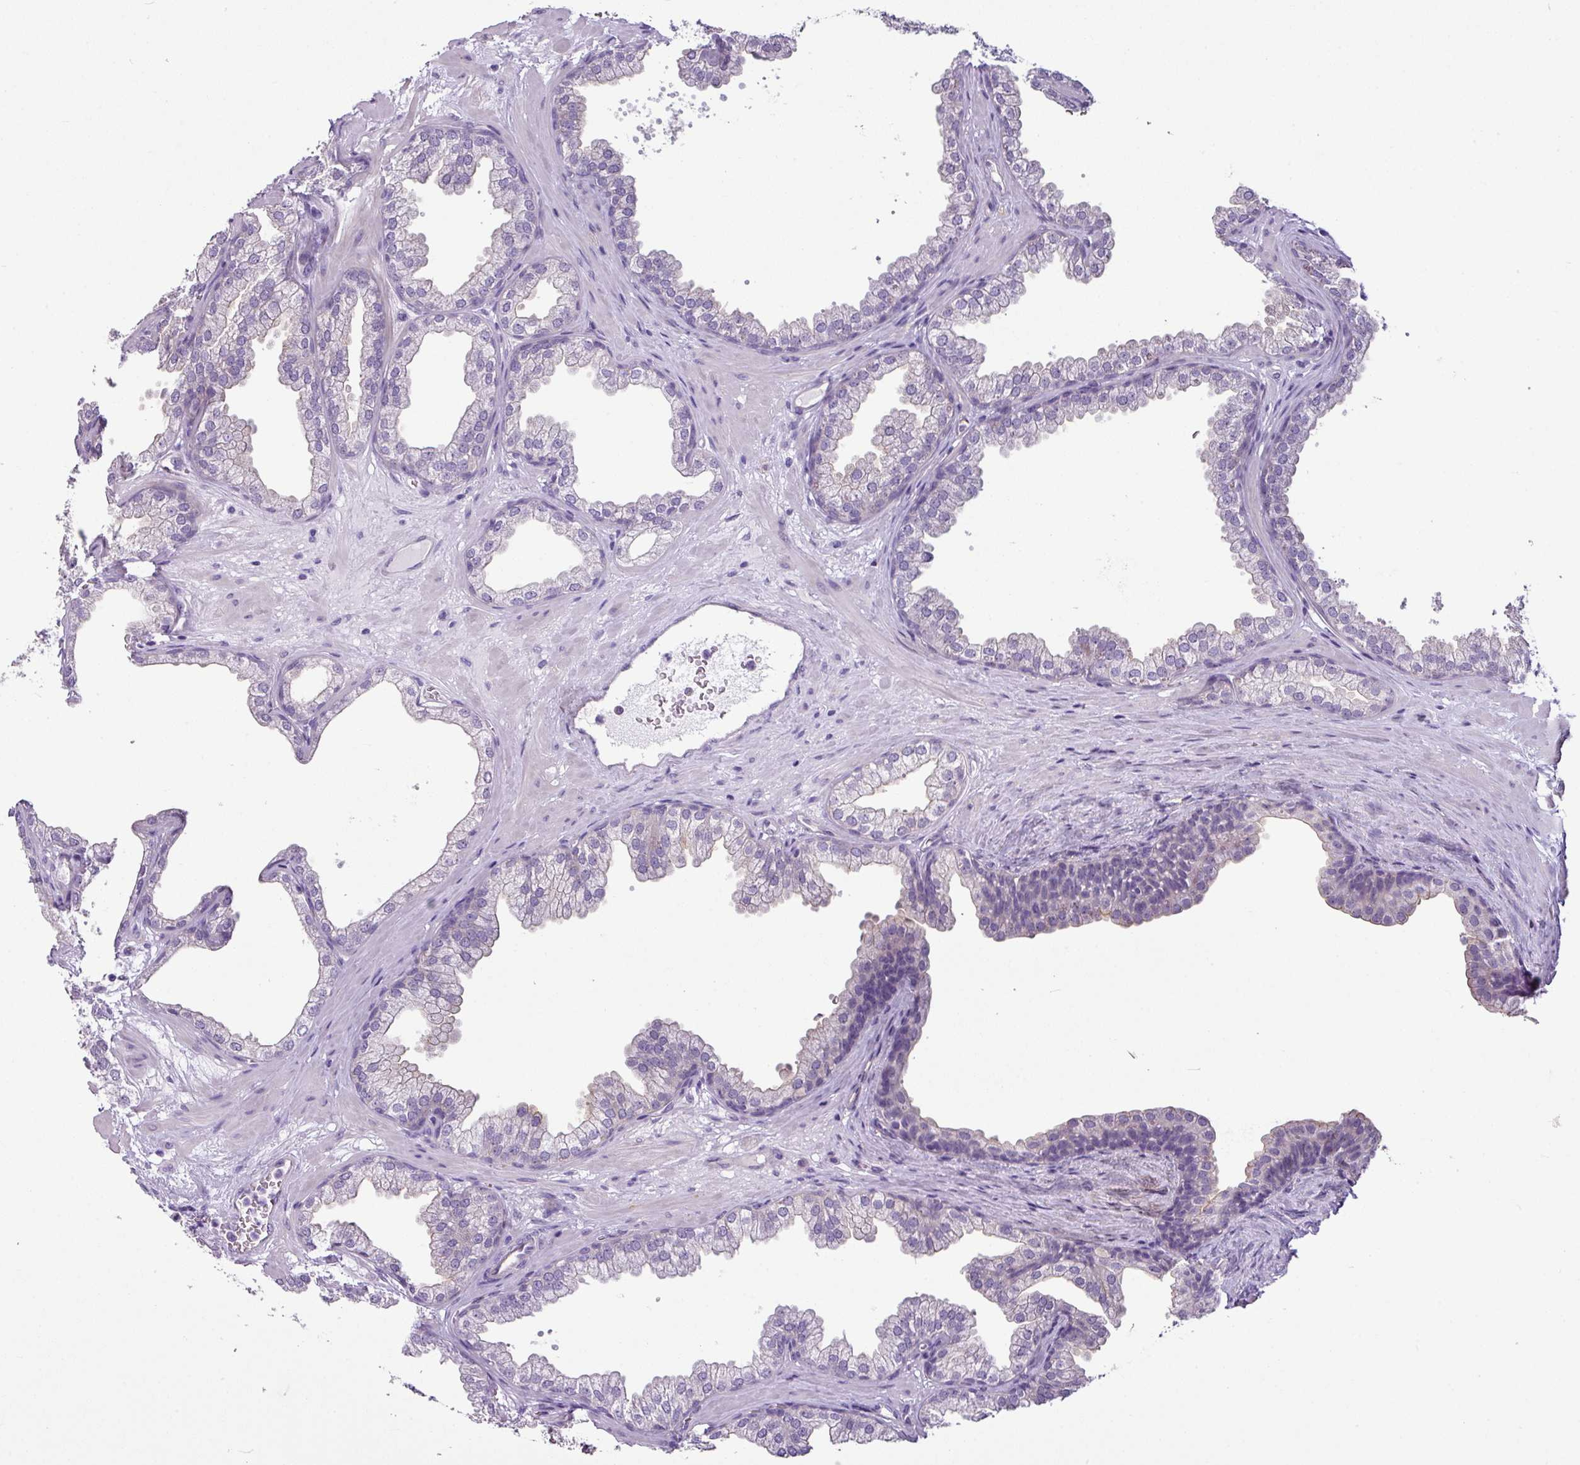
{"staining": {"intensity": "weak", "quantity": "<25%", "location": "cytoplasmic/membranous"}, "tissue": "prostate", "cell_type": "Glandular cells", "image_type": "normal", "snomed": [{"axis": "morphology", "description": "Normal tissue, NOS"}, {"axis": "topography", "description": "Prostate"}], "caption": "This is an immunohistochemistry micrograph of unremarkable prostate. There is no positivity in glandular cells.", "gene": "TMEM178B", "patient": {"sex": "male", "age": 37}}